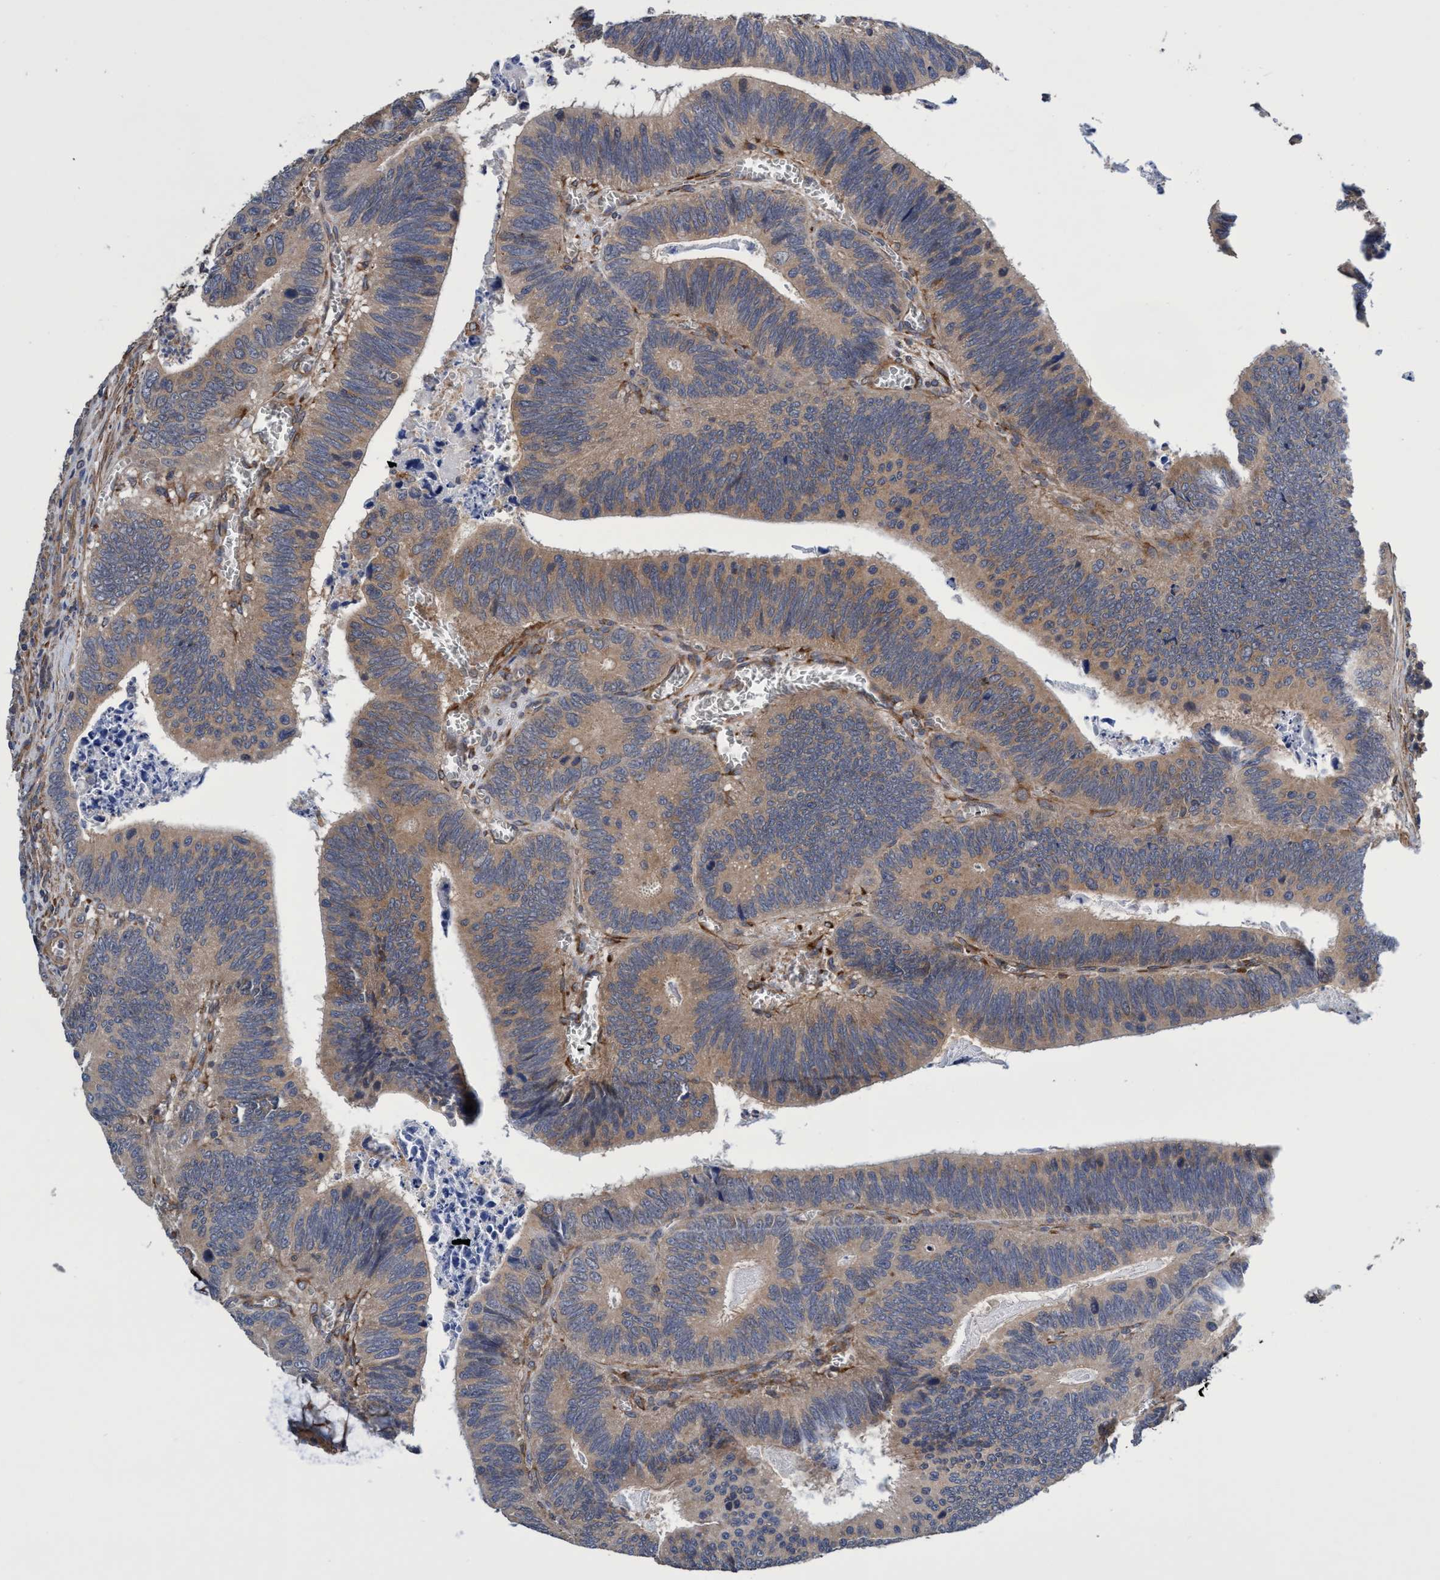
{"staining": {"intensity": "weak", "quantity": ">75%", "location": "cytoplasmic/membranous"}, "tissue": "colorectal cancer", "cell_type": "Tumor cells", "image_type": "cancer", "snomed": [{"axis": "morphology", "description": "Inflammation, NOS"}, {"axis": "morphology", "description": "Adenocarcinoma, NOS"}, {"axis": "topography", "description": "Colon"}], "caption": "A histopathology image showing weak cytoplasmic/membranous expression in approximately >75% of tumor cells in colorectal cancer (adenocarcinoma), as visualized by brown immunohistochemical staining.", "gene": "CALCOCO2", "patient": {"sex": "male", "age": 72}}